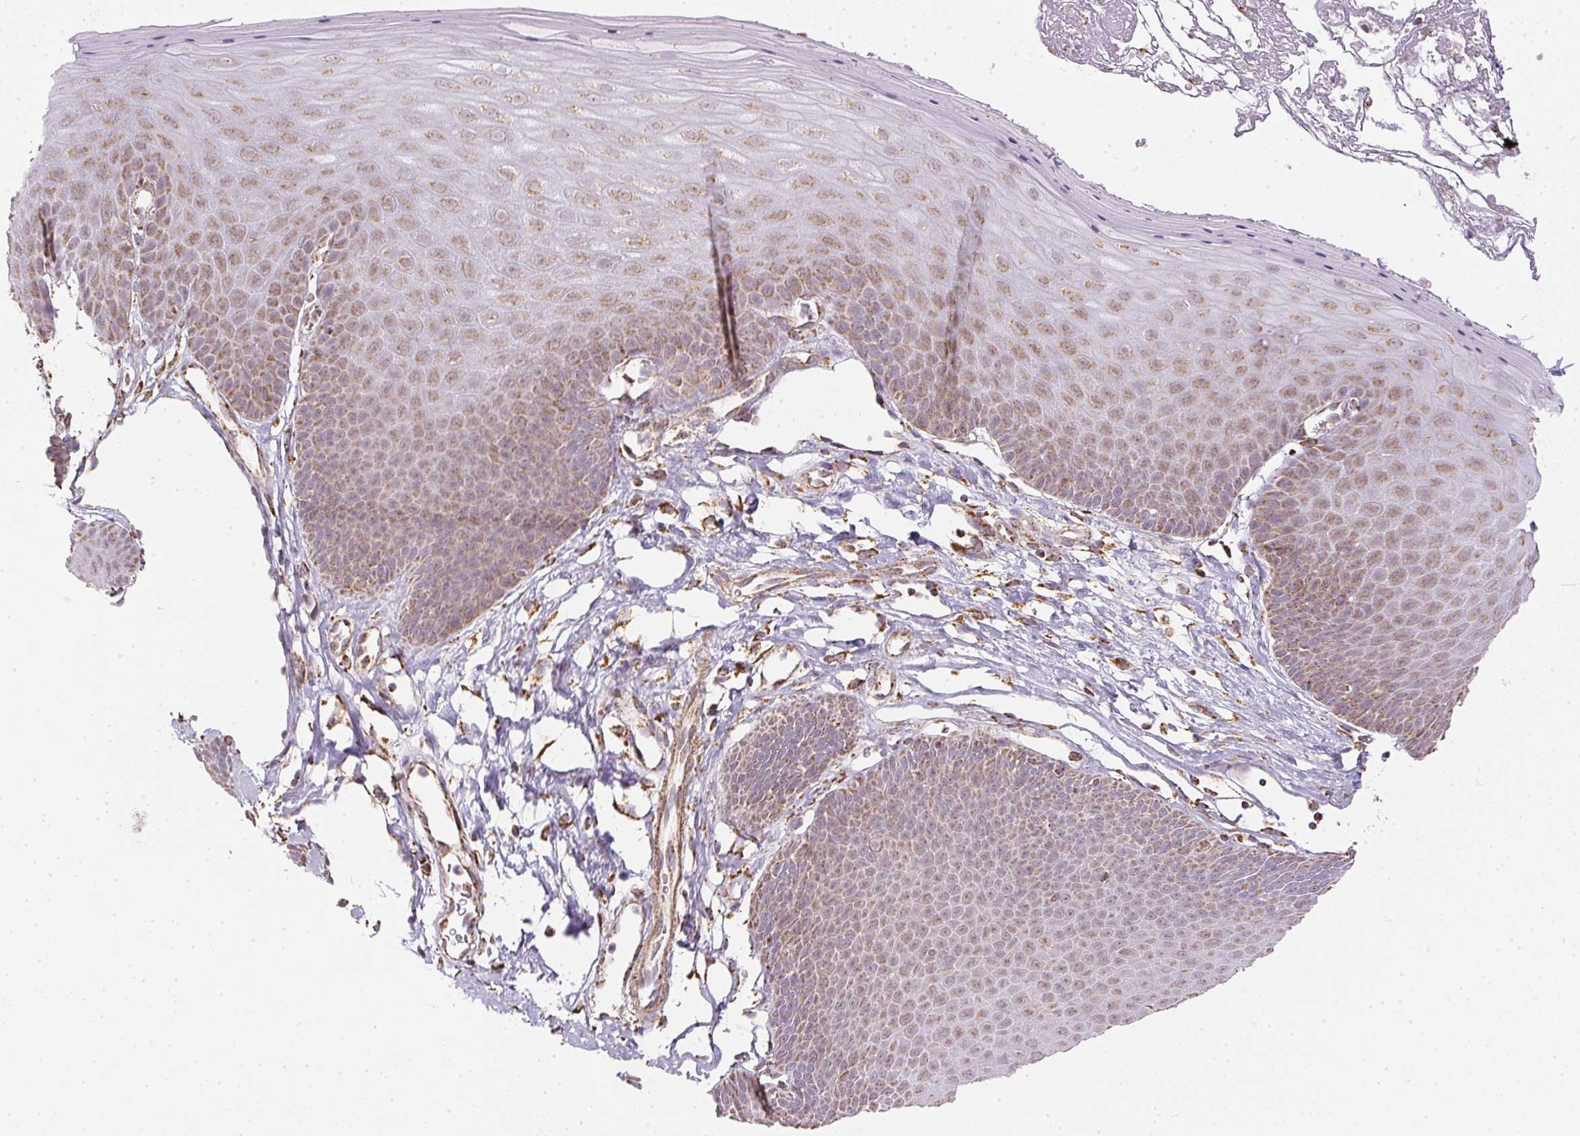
{"staining": {"intensity": "moderate", "quantity": ">75%", "location": "cytoplasmic/membranous"}, "tissue": "skin", "cell_type": "Epidermal cells", "image_type": "normal", "snomed": [{"axis": "morphology", "description": "Normal tissue, NOS"}, {"axis": "topography", "description": "Anal"}], "caption": "Immunohistochemistry (IHC) histopathology image of unremarkable human skin stained for a protein (brown), which shows medium levels of moderate cytoplasmic/membranous positivity in approximately >75% of epidermal cells.", "gene": "MAPK11", "patient": {"sex": "male", "age": 53}}